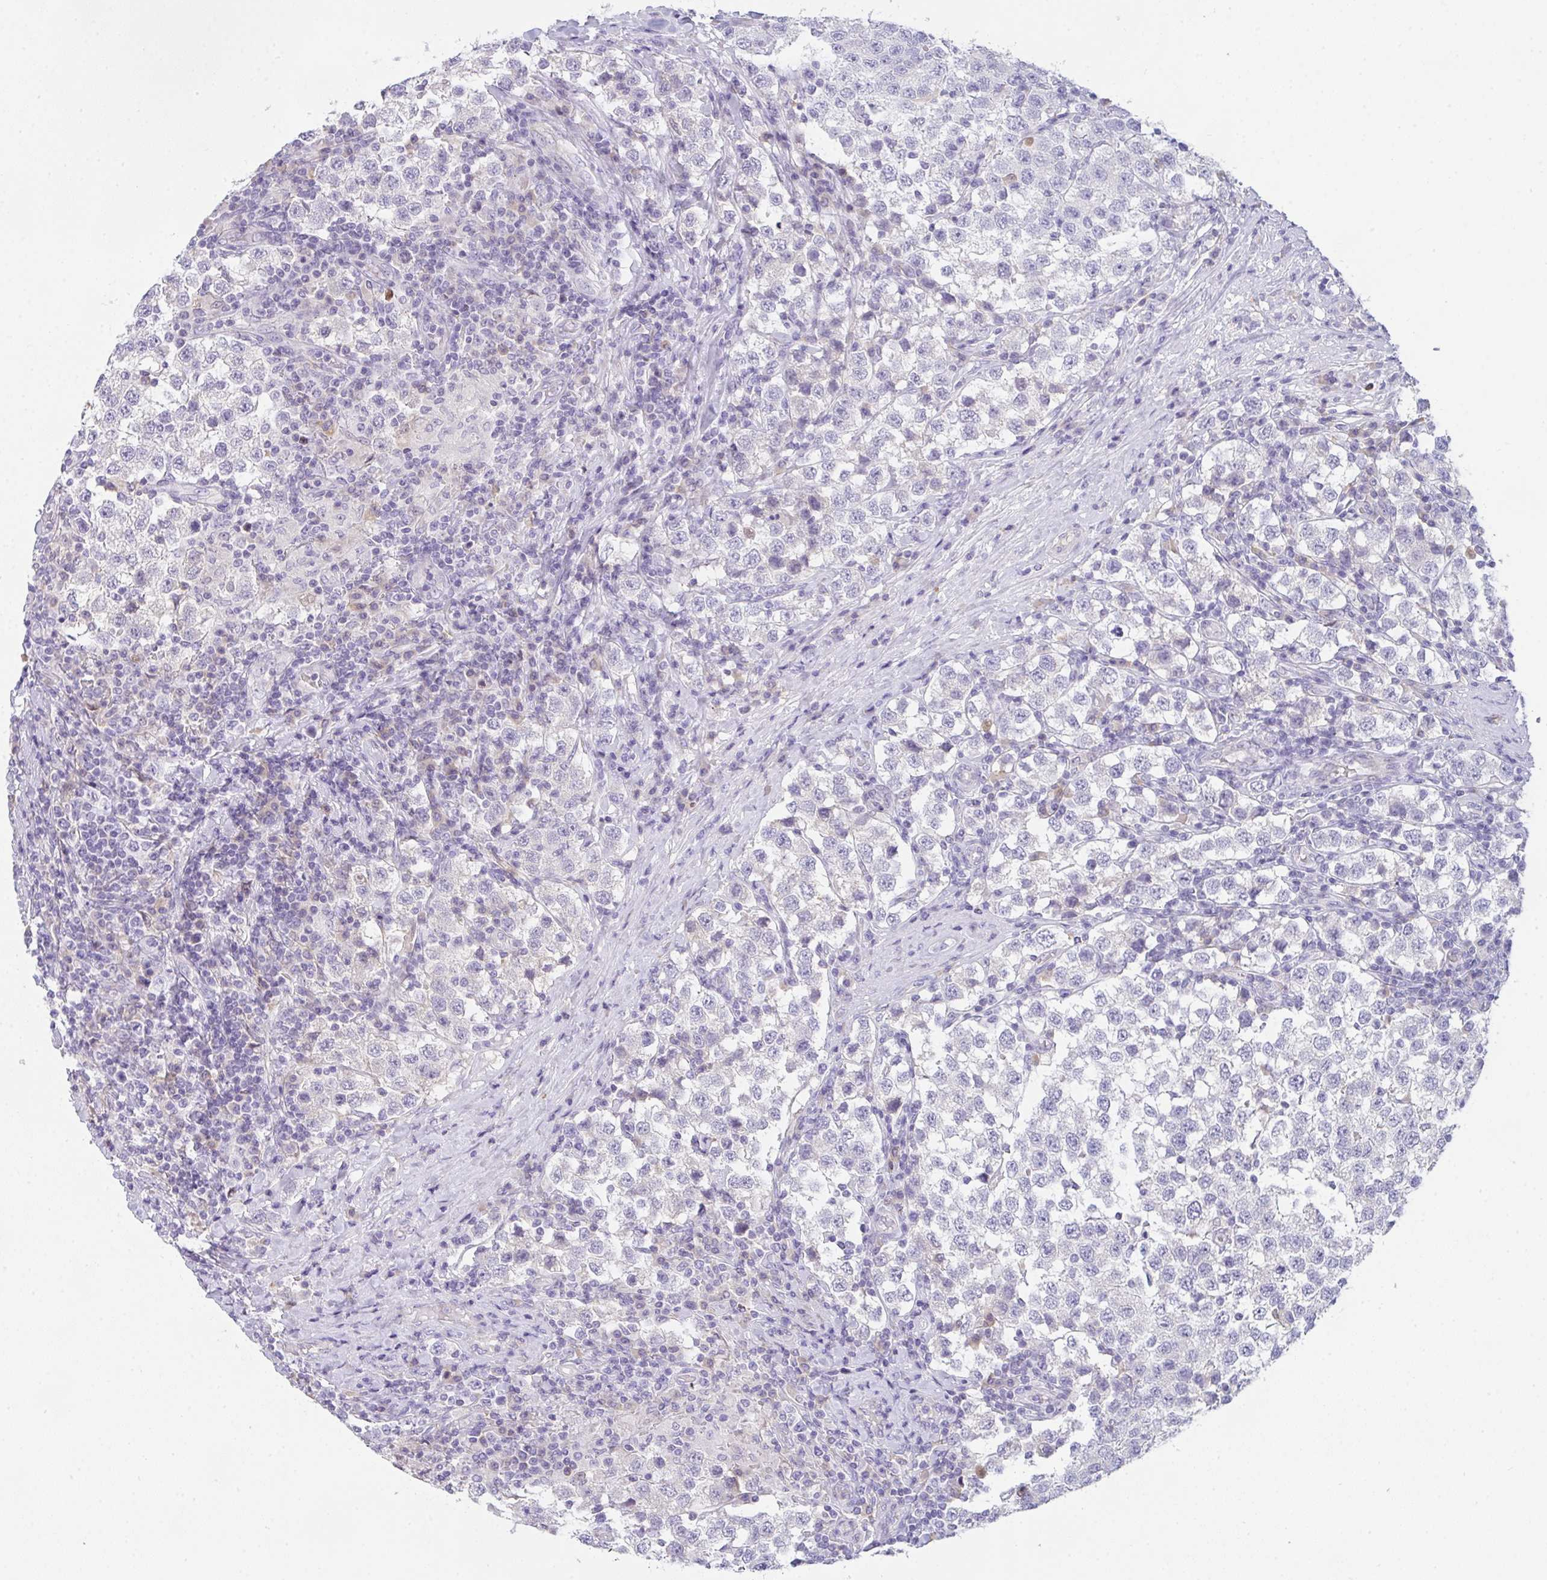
{"staining": {"intensity": "negative", "quantity": "none", "location": "none"}, "tissue": "testis cancer", "cell_type": "Tumor cells", "image_type": "cancer", "snomed": [{"axis": "morphology", "description": "Seminoma, NOS"}, {"axis": "topography", "description": "Testis"}], "caption": "Micrograph shows no significant protein staining in tumor cells of seminoma (testis).", "gene": "COX7B", "patient": {"sex": "male", "age": 34}}